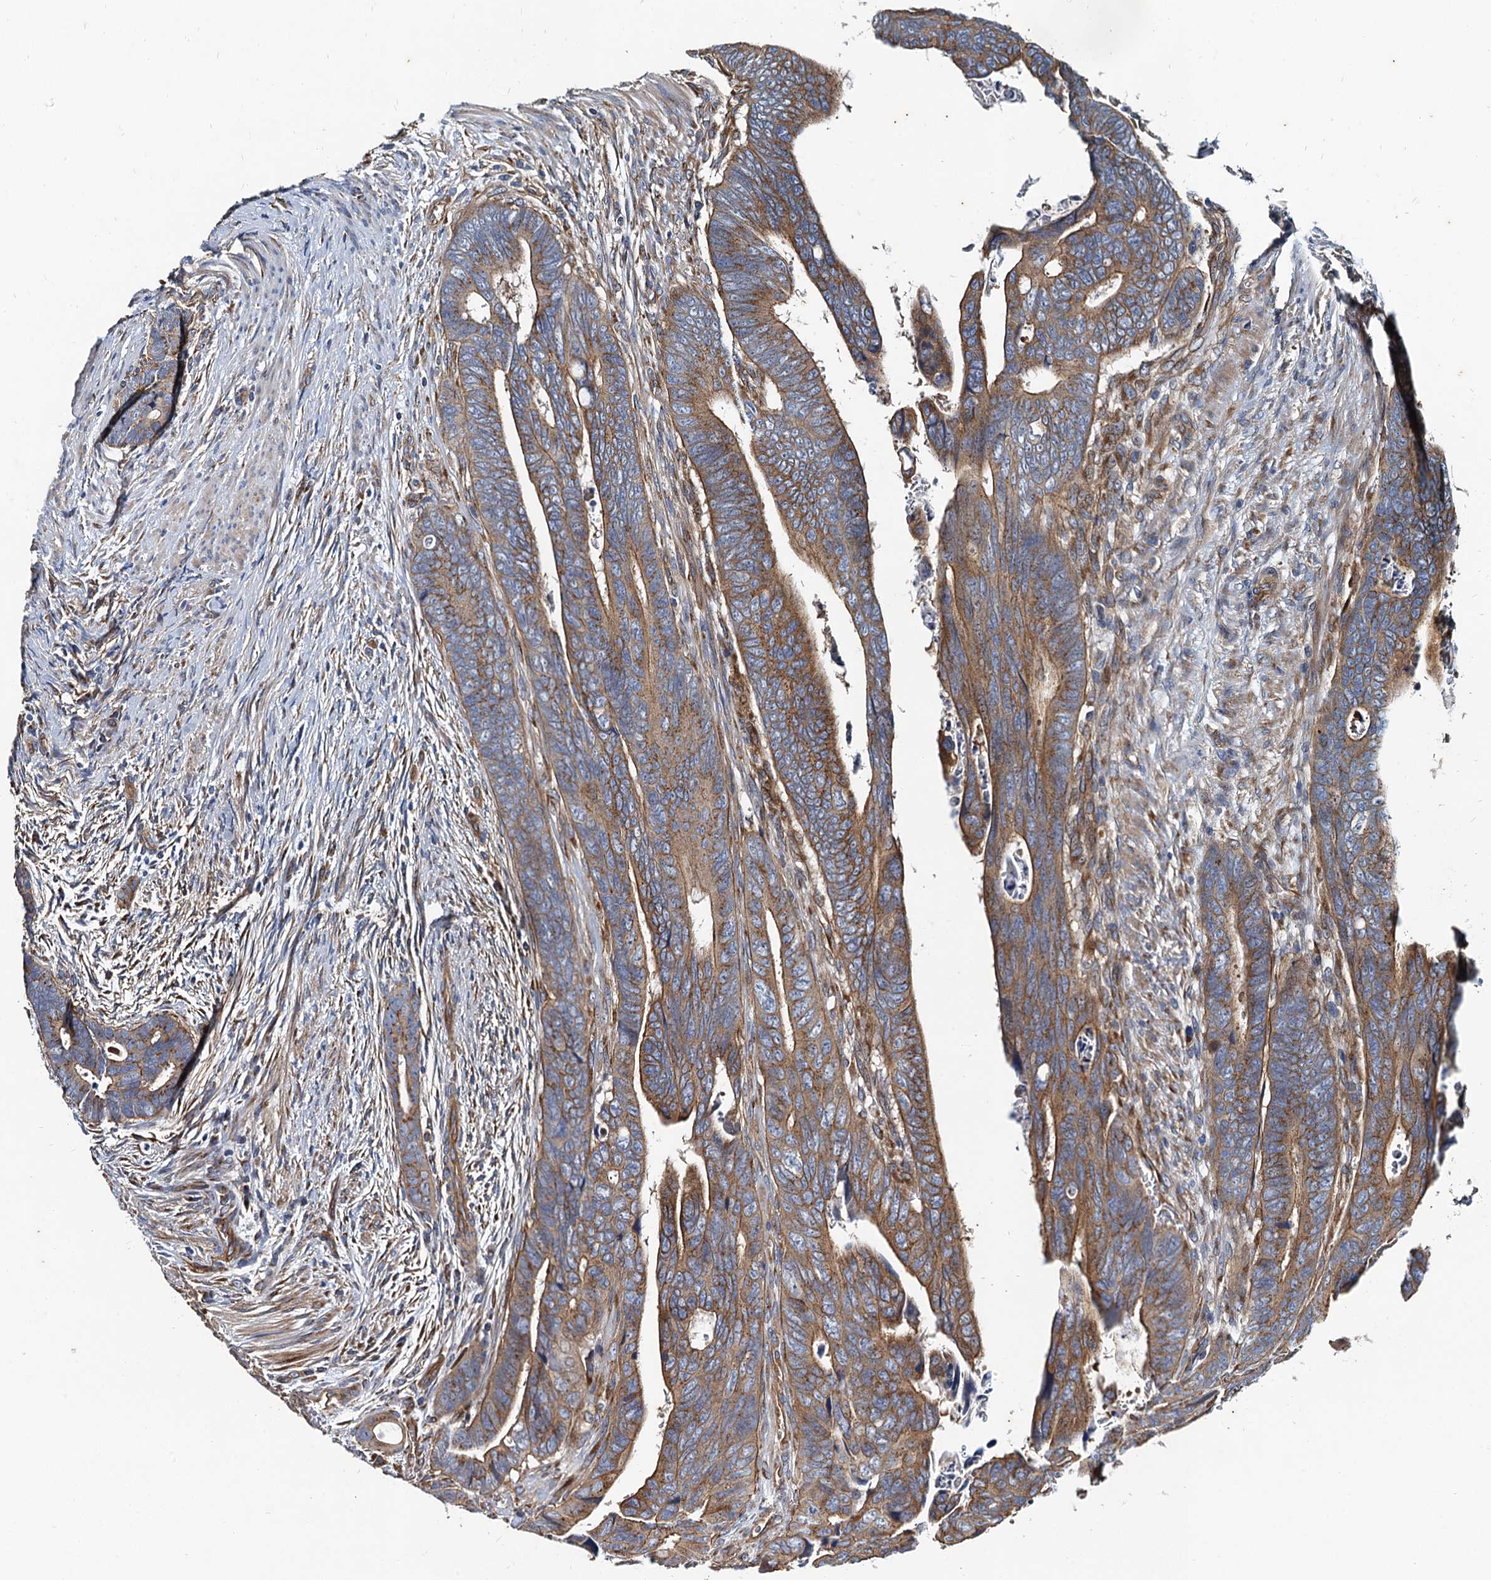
{"staining": {"intensity": "moderate", "quantity": ">75%", "location": "cytoplasmic/membranous"}, "tissue": "colorectal cancer", "cell_type": "Tumor cells", "image_type": "cancer", "snomed": [{"axis": "morphology", "description": "Adenocarcinoma, NOS"}, {"axis": "topography", "description": "Rectum"}], "caption": "Human adenocarcinoma (colorectal) stained with a protein marker demonstrates moderate staining in tumor cells.", "gene": "NGRN", "patient": {"sex": "female", "age": 78}}